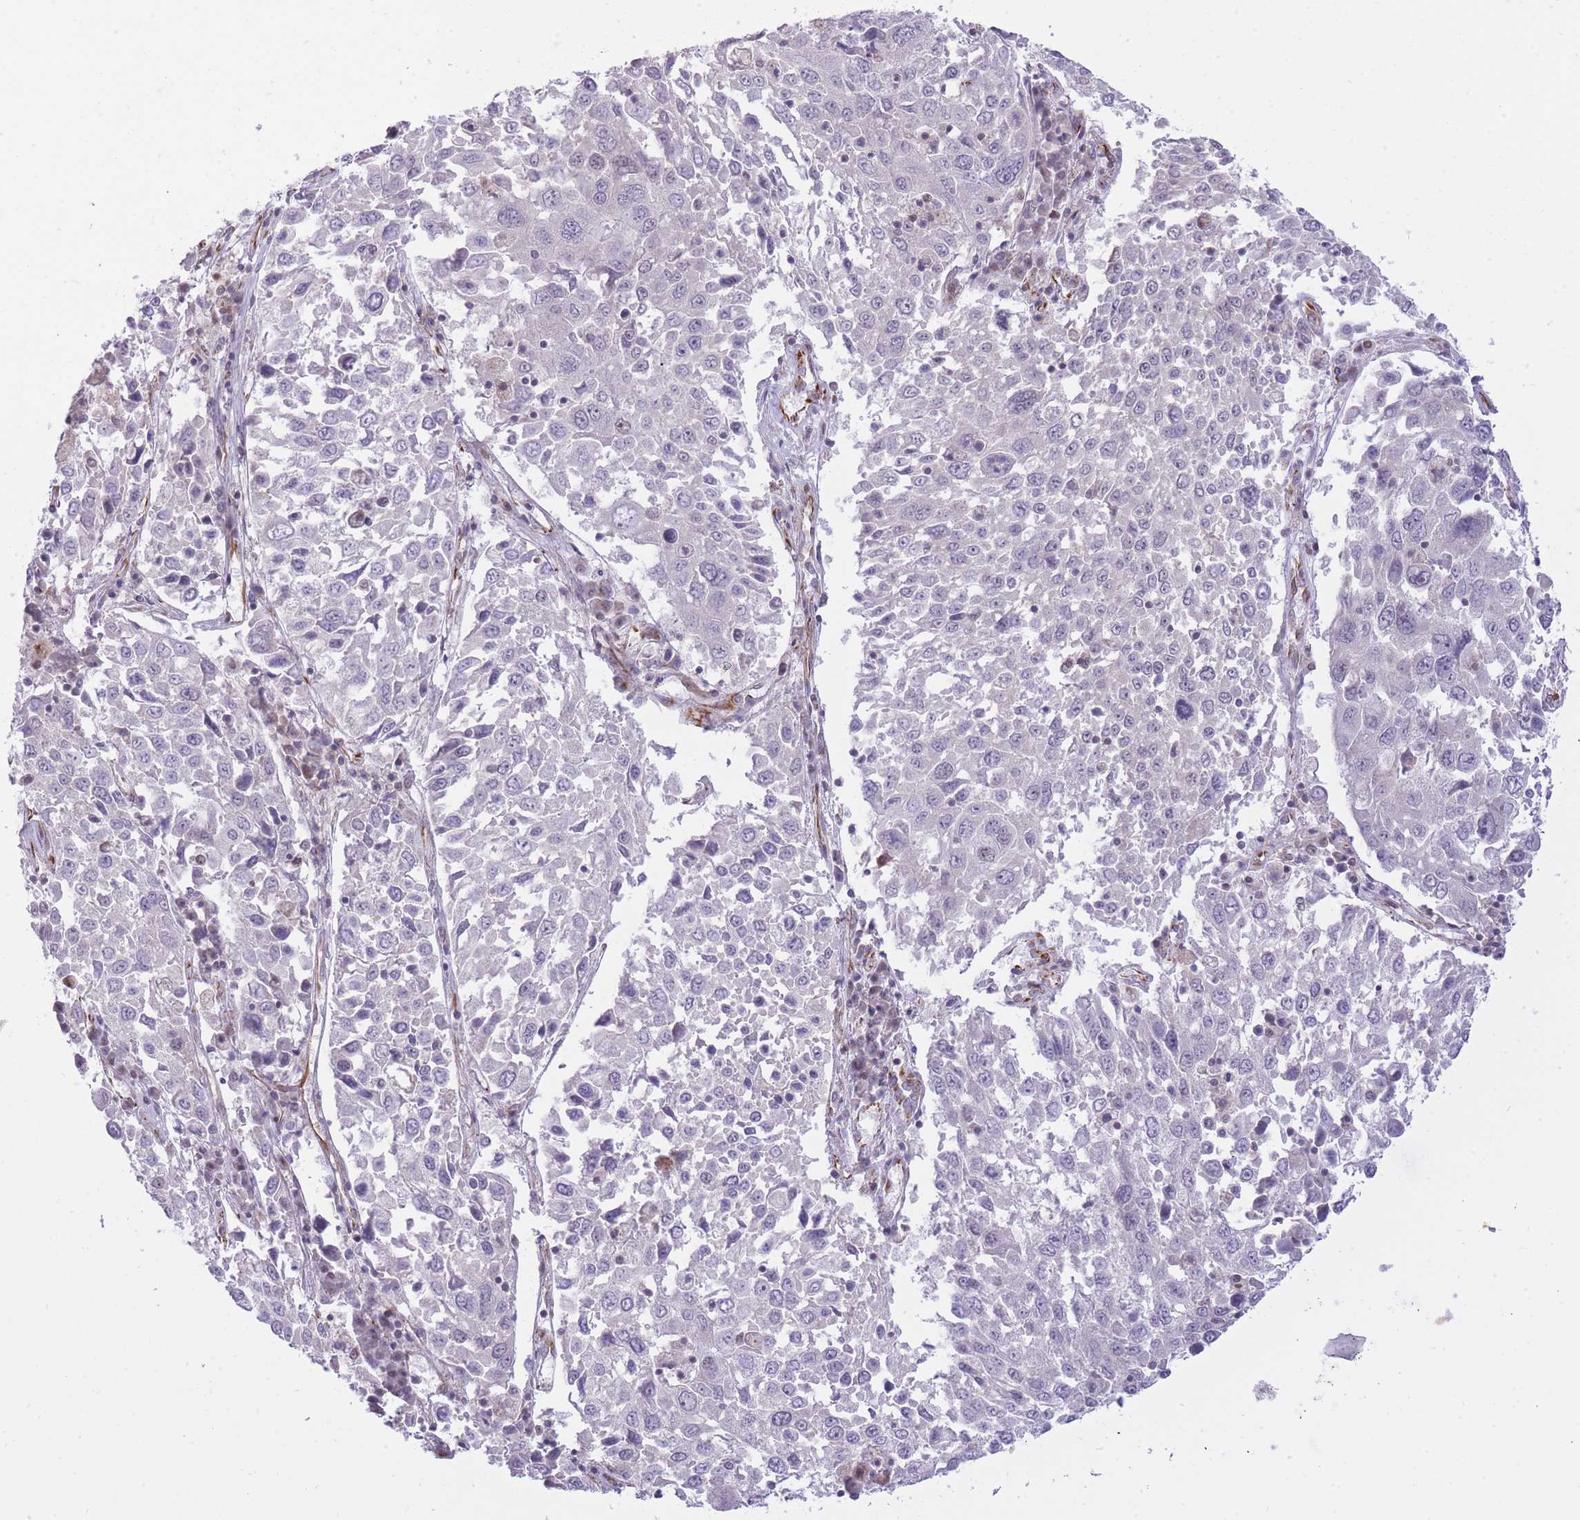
{"staining": {"intensity": "negative", "quantity": "none", "location": "none"}, "tissue": "lung cancer", "cell_type": "Tumor cells", "image_type": "cancer", "snomed": [{"axis": "morphology", "description": "Squamous cell carcinoma, NOS"}, {"axis": "topography", "description": "Lung"}], "caption": "Squamous cell carcinoma (lung) was stained to show a protein in brown. There is no significant expression in tumor cells. Brightfield microscopy of immunohistochemistry (IHC) stained with DAB (3,3'-diaminobenzidine) (brown) and hematoxylin (blue), captured at high magnification.", "gene": "ELL", "patient": {"sex": "male", "age": 65}}